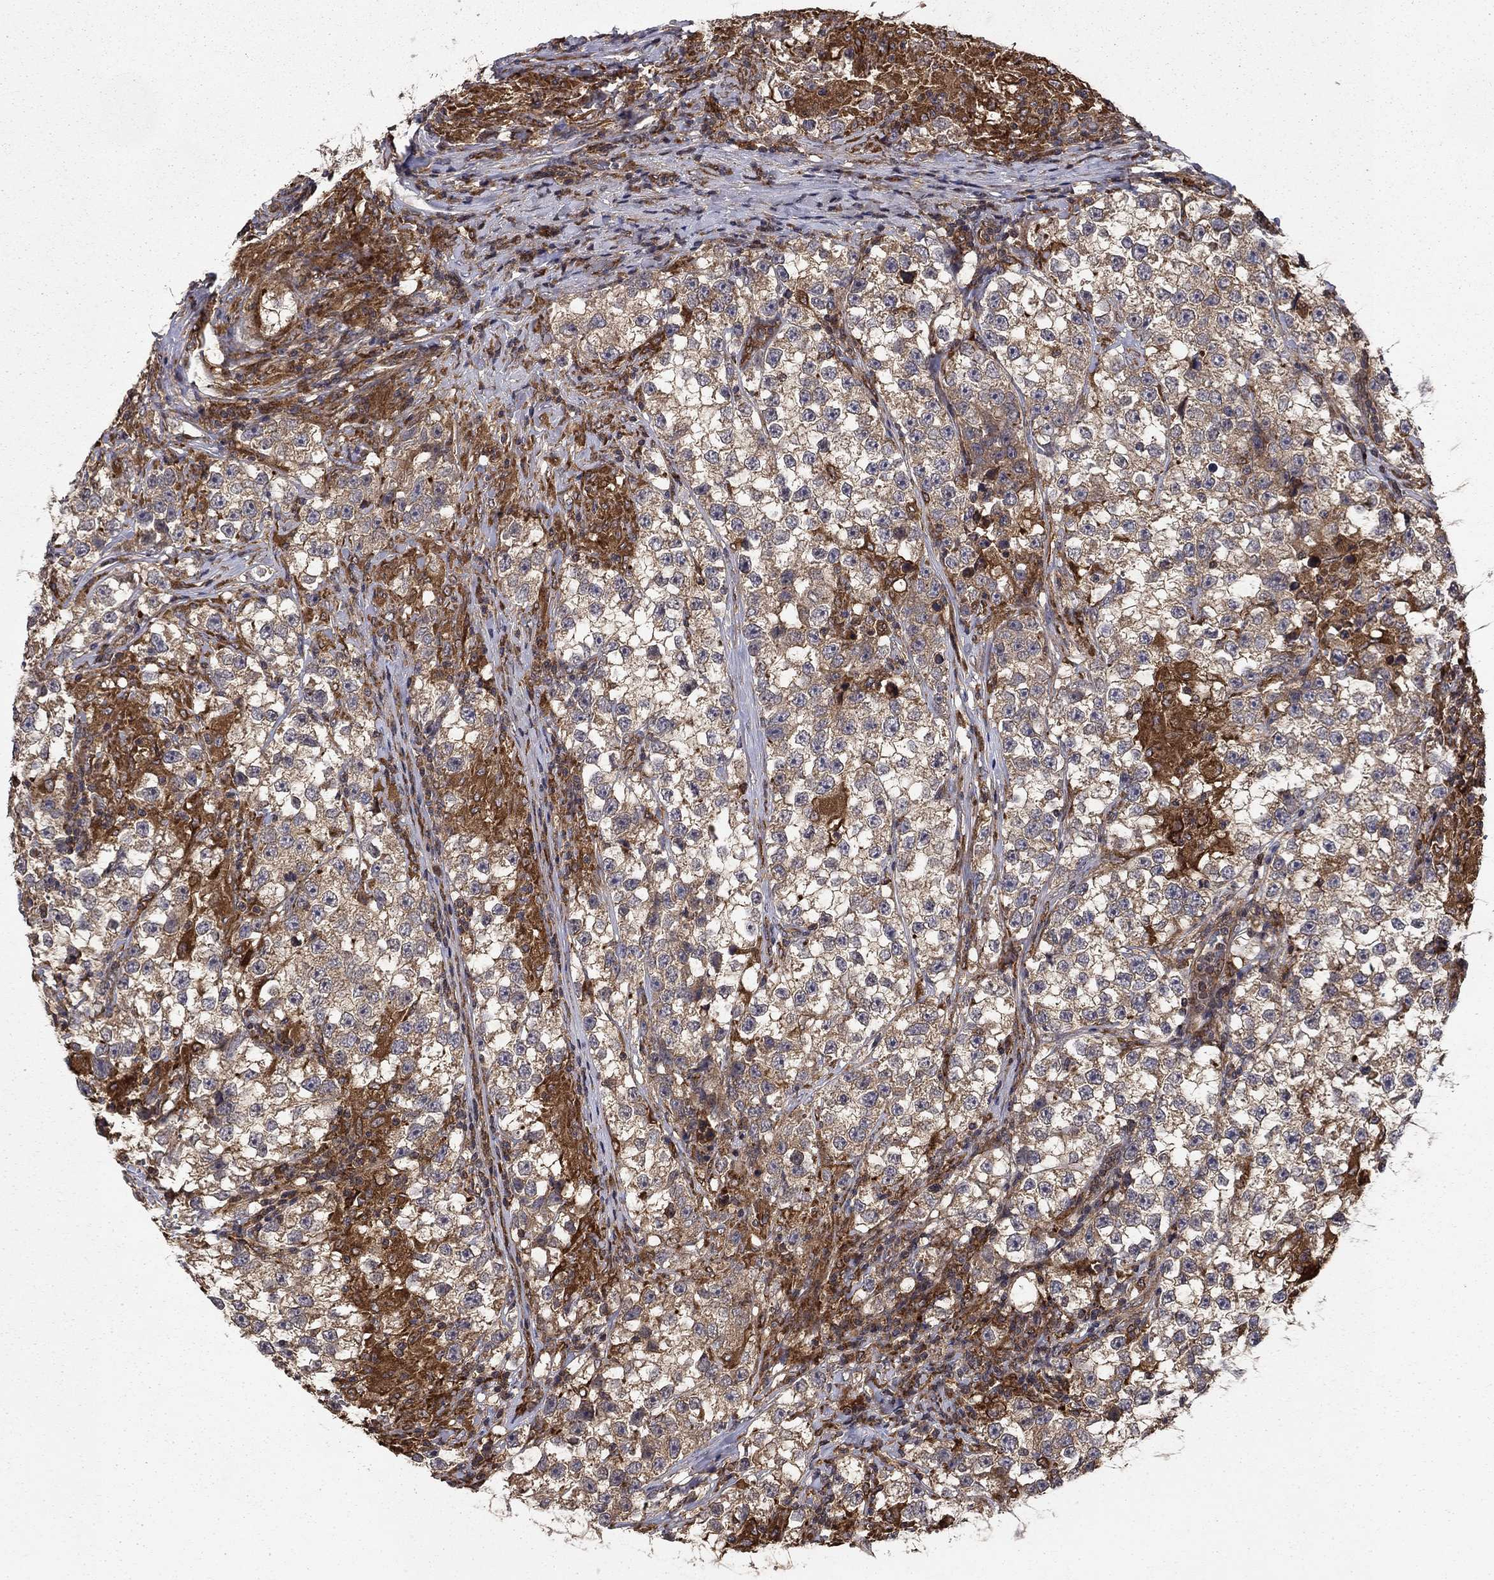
{"staining": {"intensity": "negative", "quantity": "none", "location": "none"}, "tissue": "testis cancer", "cell_type": "Tumor cells", "image_type": "cancer", "snomed": [{"axis": "morphology", "description": "Seminoma, NOS"}, {"axis": "topography", "description": "Testis"}], "caption": "Immunohistochemical staining of seminoma (testis) reveals no significant positivity in tumor cells.", "gene": "BABAM2", "patient": {"sex": "male", "age": 46}}